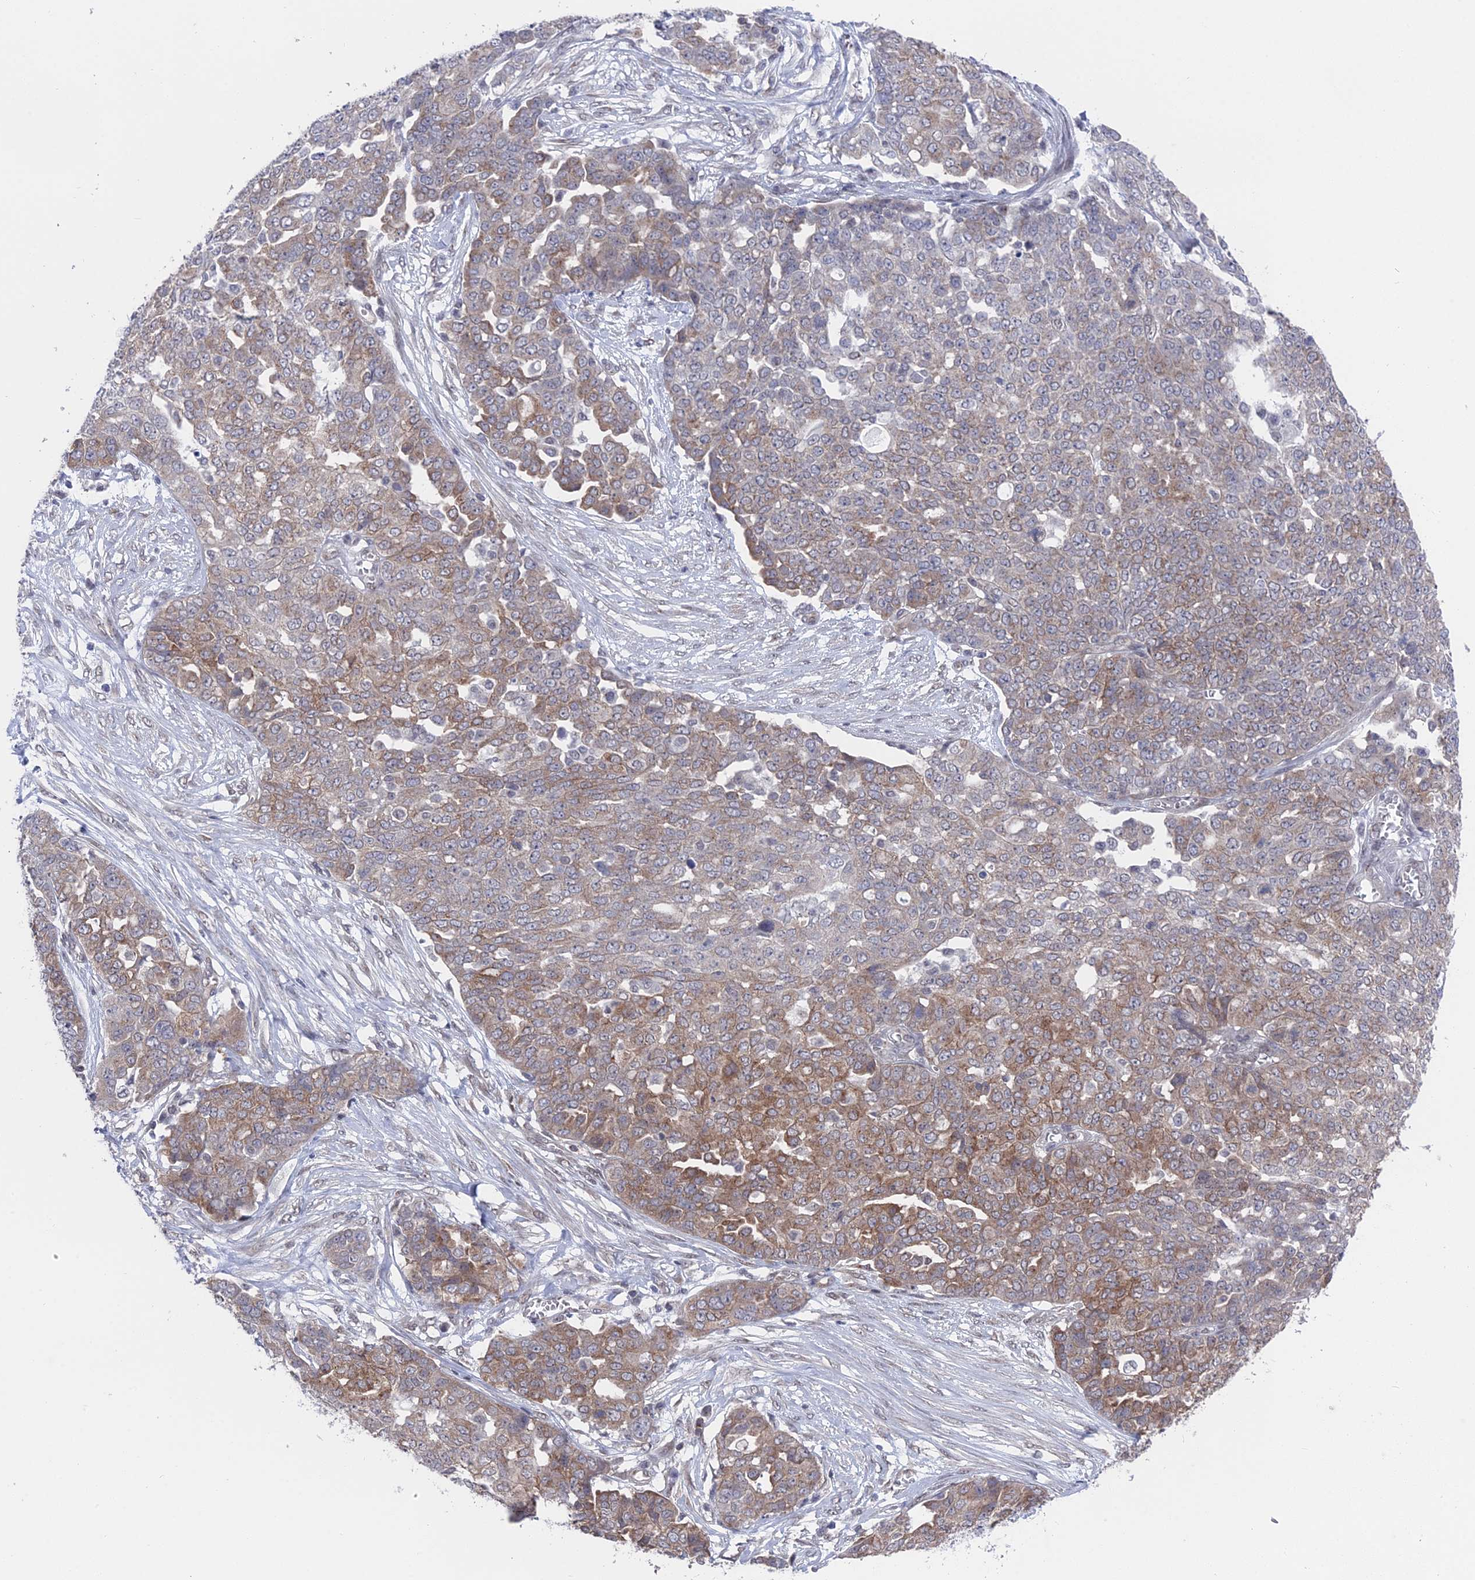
{"staining": {"intensity": "moderate", "quantity": "25%-75%", "location": "cytoplasmic/membranous"}, "tissue": "ovarian cancer", "cell_type": "Tumor cells", "image_type": "cancer", "snomed": [{"axis": "morphology", "description": "Cystadenocarcinoma, serous, NOS"}, {"axis": "topography", "description": "Soft tissue"}, {"axis": "topography", "description": "Ovary"}], "caption": "Serous cystadenocarcinoma (ovarian) was stained to show a protein in brown. There is medium levels of moderate cytoplasmic/membranous expression in about 25%-75% of tumor cells. (brown staining indicates protein expression, while blue staining denotes nuclei).", "gene": "FHIP2A", "patient": {"sex": "female", "age": 57}}